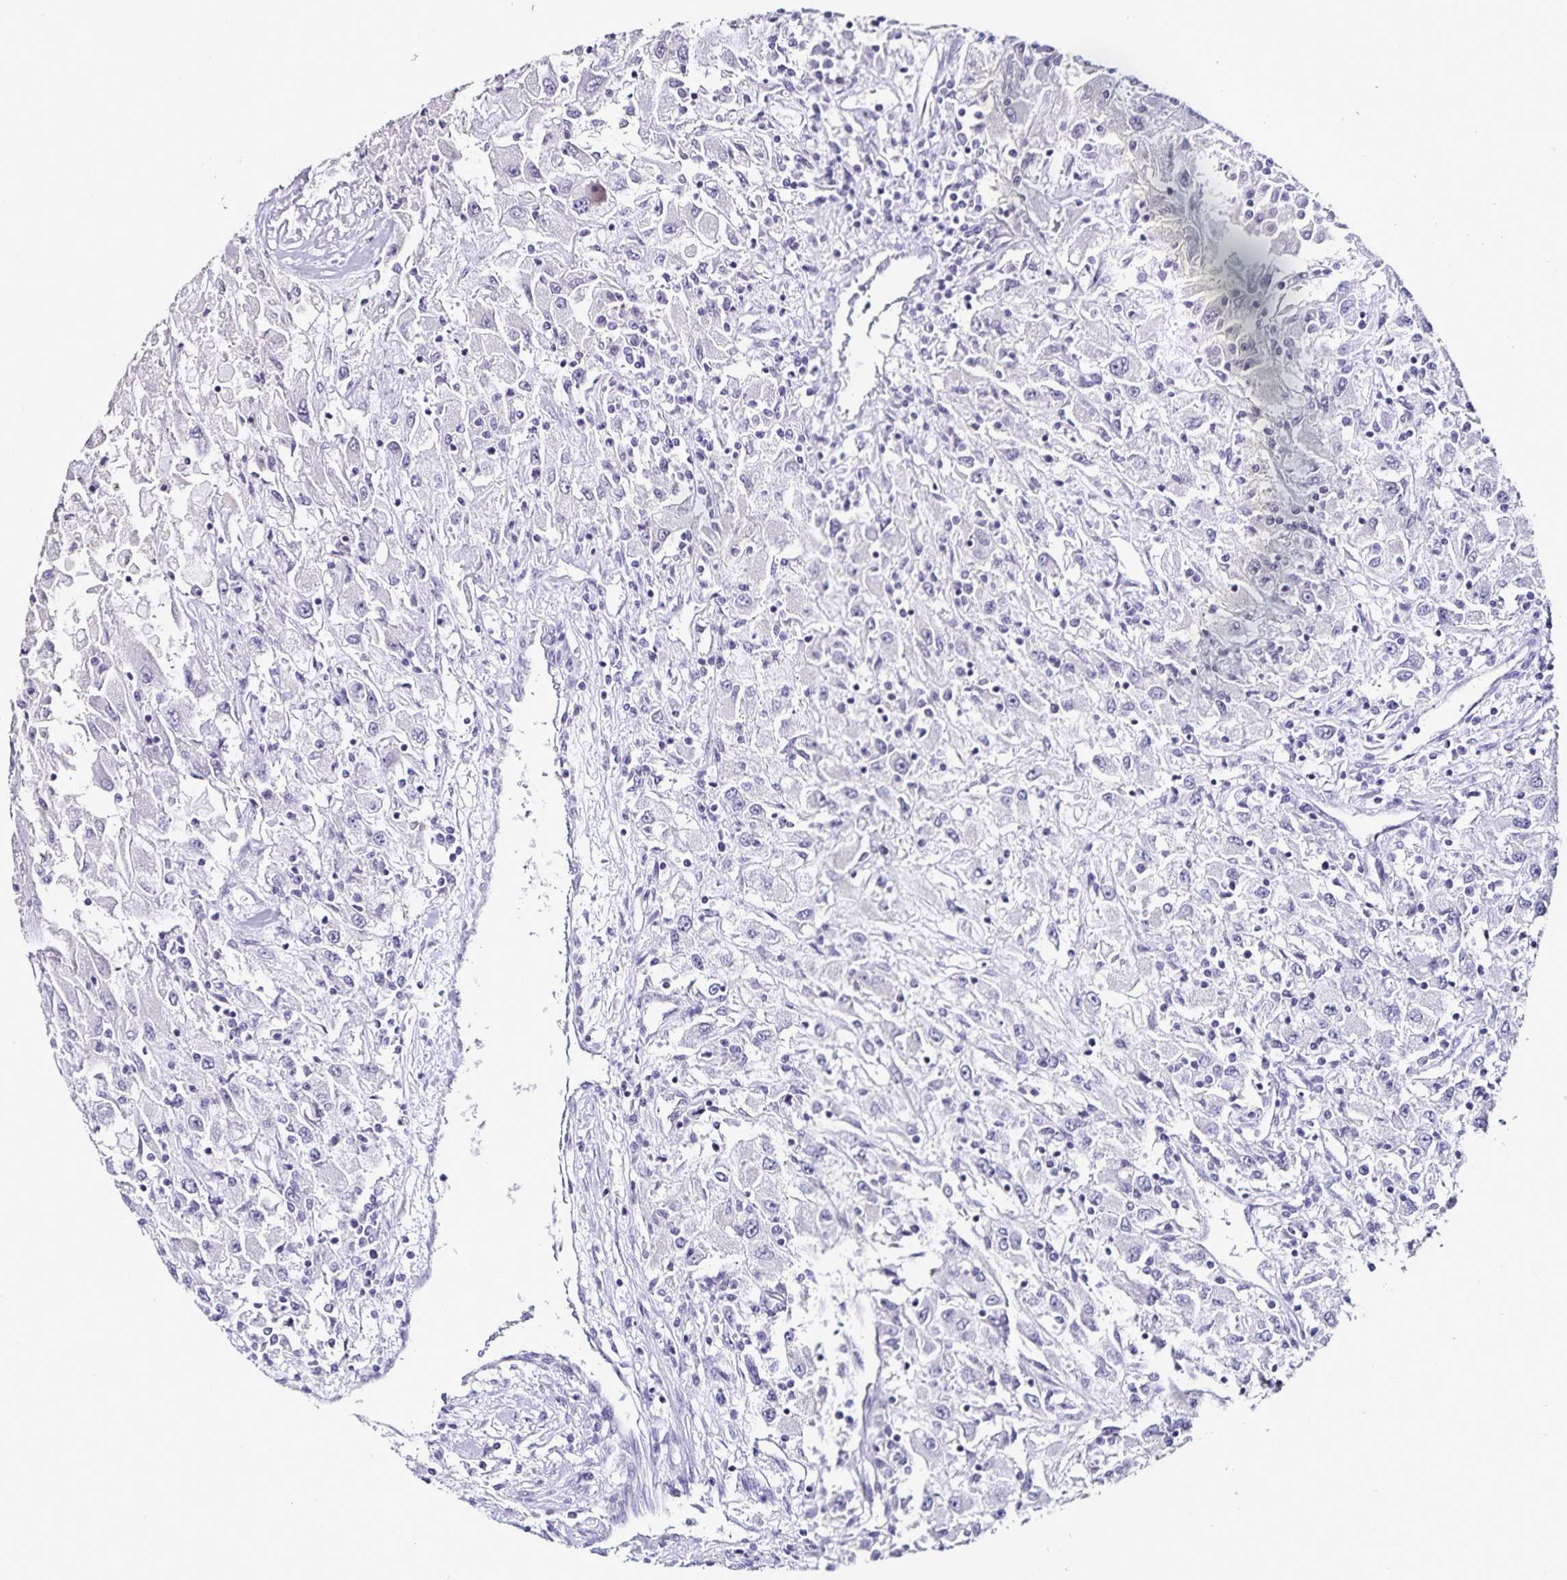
{"staining": {"intensity": "negative", "quantity": "none", "location": "none"}, "tissue": "renal cancer", "cell_type": "Tumor cells", "image_type": "cancer", "snomed": [{"axis": "morphology", "description": "Adenocarcinoma, NOS"}, {"axis": "topography", "description": "Kidney"}], "caption": "There is no significant expression in tumor cells of renal adenocarcinoma. Brightfield microscopy of immunohistochemistry (IHC) stained with DAB (3,3'-diaminobenzidine) (brown) and hematoxylin (blue), captured at high magnification.", "gene": "TSPAN7", "patient": {"sex": "female", "age": 67}}